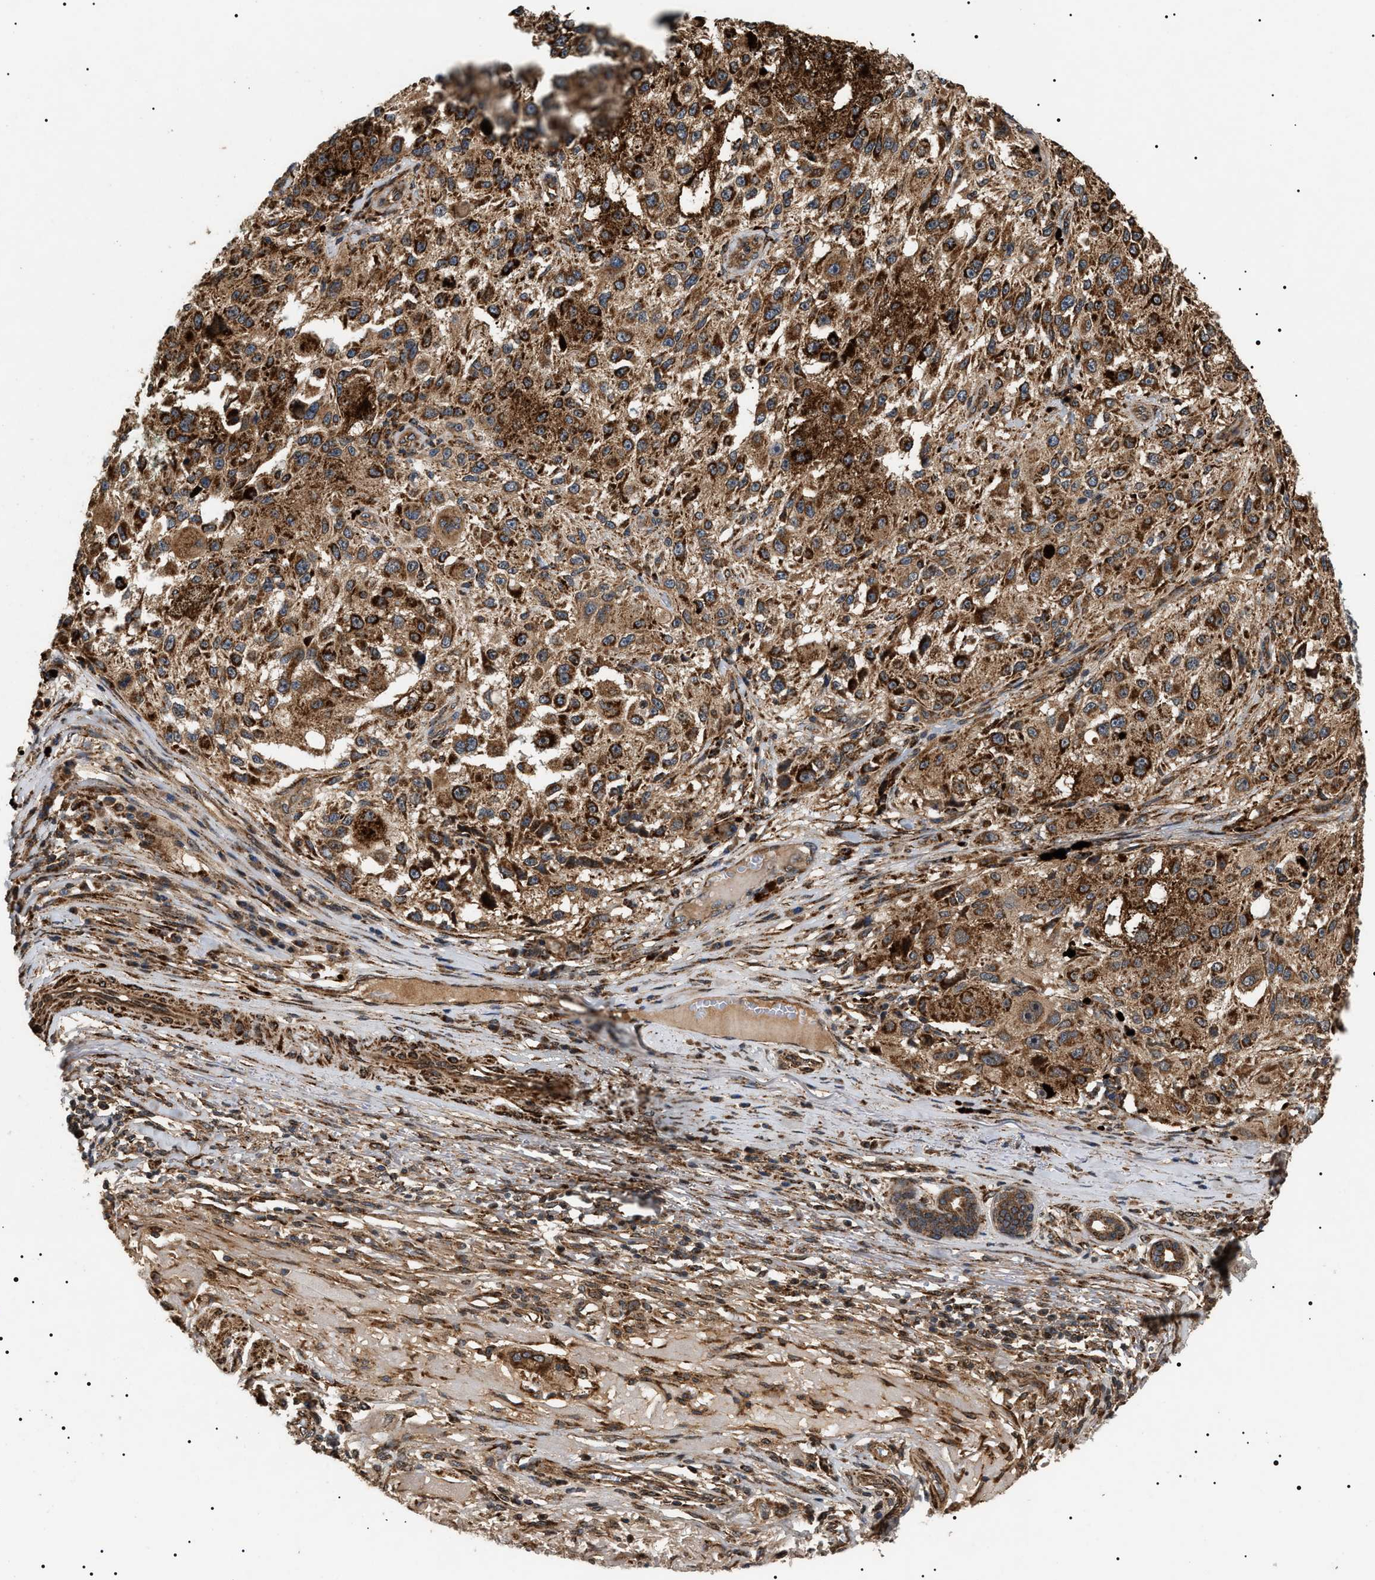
{"staining": {"intensity": "strong", "quantity": ">75%", "location": "cytoplasmic/membranous"}, "tissue": "melanoma", "cell_type": "Tumor cells", "image_type": "cancer", "snomed": [{"axis": "morphology", "description": "Necrosis, NOS"}, {"axis": "morphology", "description": "Malignant melanoma, NOS"}, {"axis": "topography", "description": "Skin"}], "caption": "Immunohistochemistry image of neoplastic tissue: malignant melanoma stained using immunohistochemistry demonstrates high levels of strong protein expression localized specifically in the cytoplasmic/membranous of tumor cells, appearing as a cytoplasmic/membranous brown color.", "gene": "ZBTB26", "patient": {"sex": "female", "age": 87}}